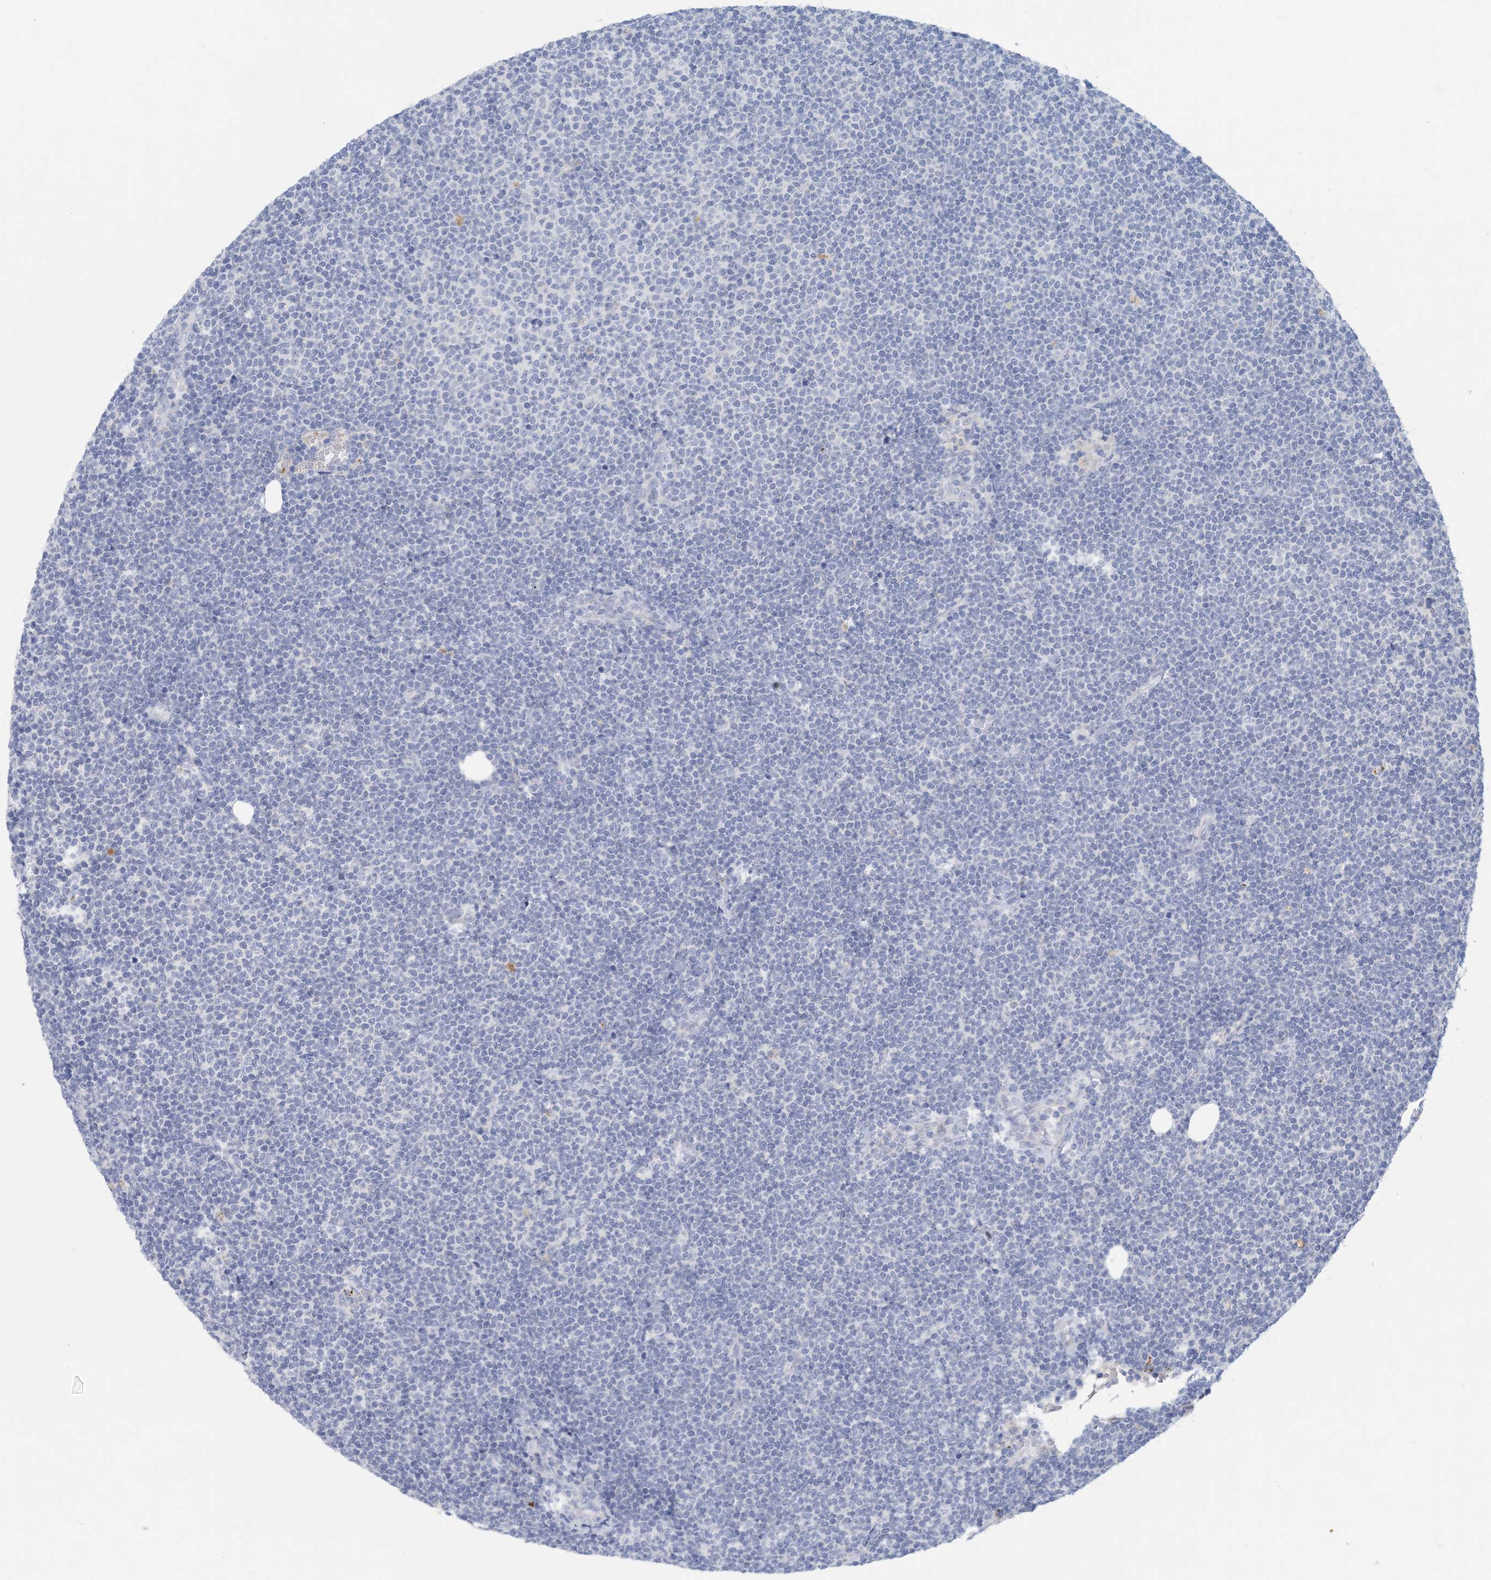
{"staining": {"intensity": "negative", "quantity": "none", "location": "none"}, "tissue": "lymphoma", "cell_type": "Tumor cells", "image_type": "cancer", "snomed": [{"axis": "morphology", "description": "Malignant lymphoma, non-Hodgkin's type, Low grade"}, {"axis": "topography", "description": "Lymph node"}], "caption": "This is an IHC photomicrograph of lymphoma. There is no staining in tumor cells.", "gene": "GABRG1", "patient": {"sex": "female", "age": 53}}